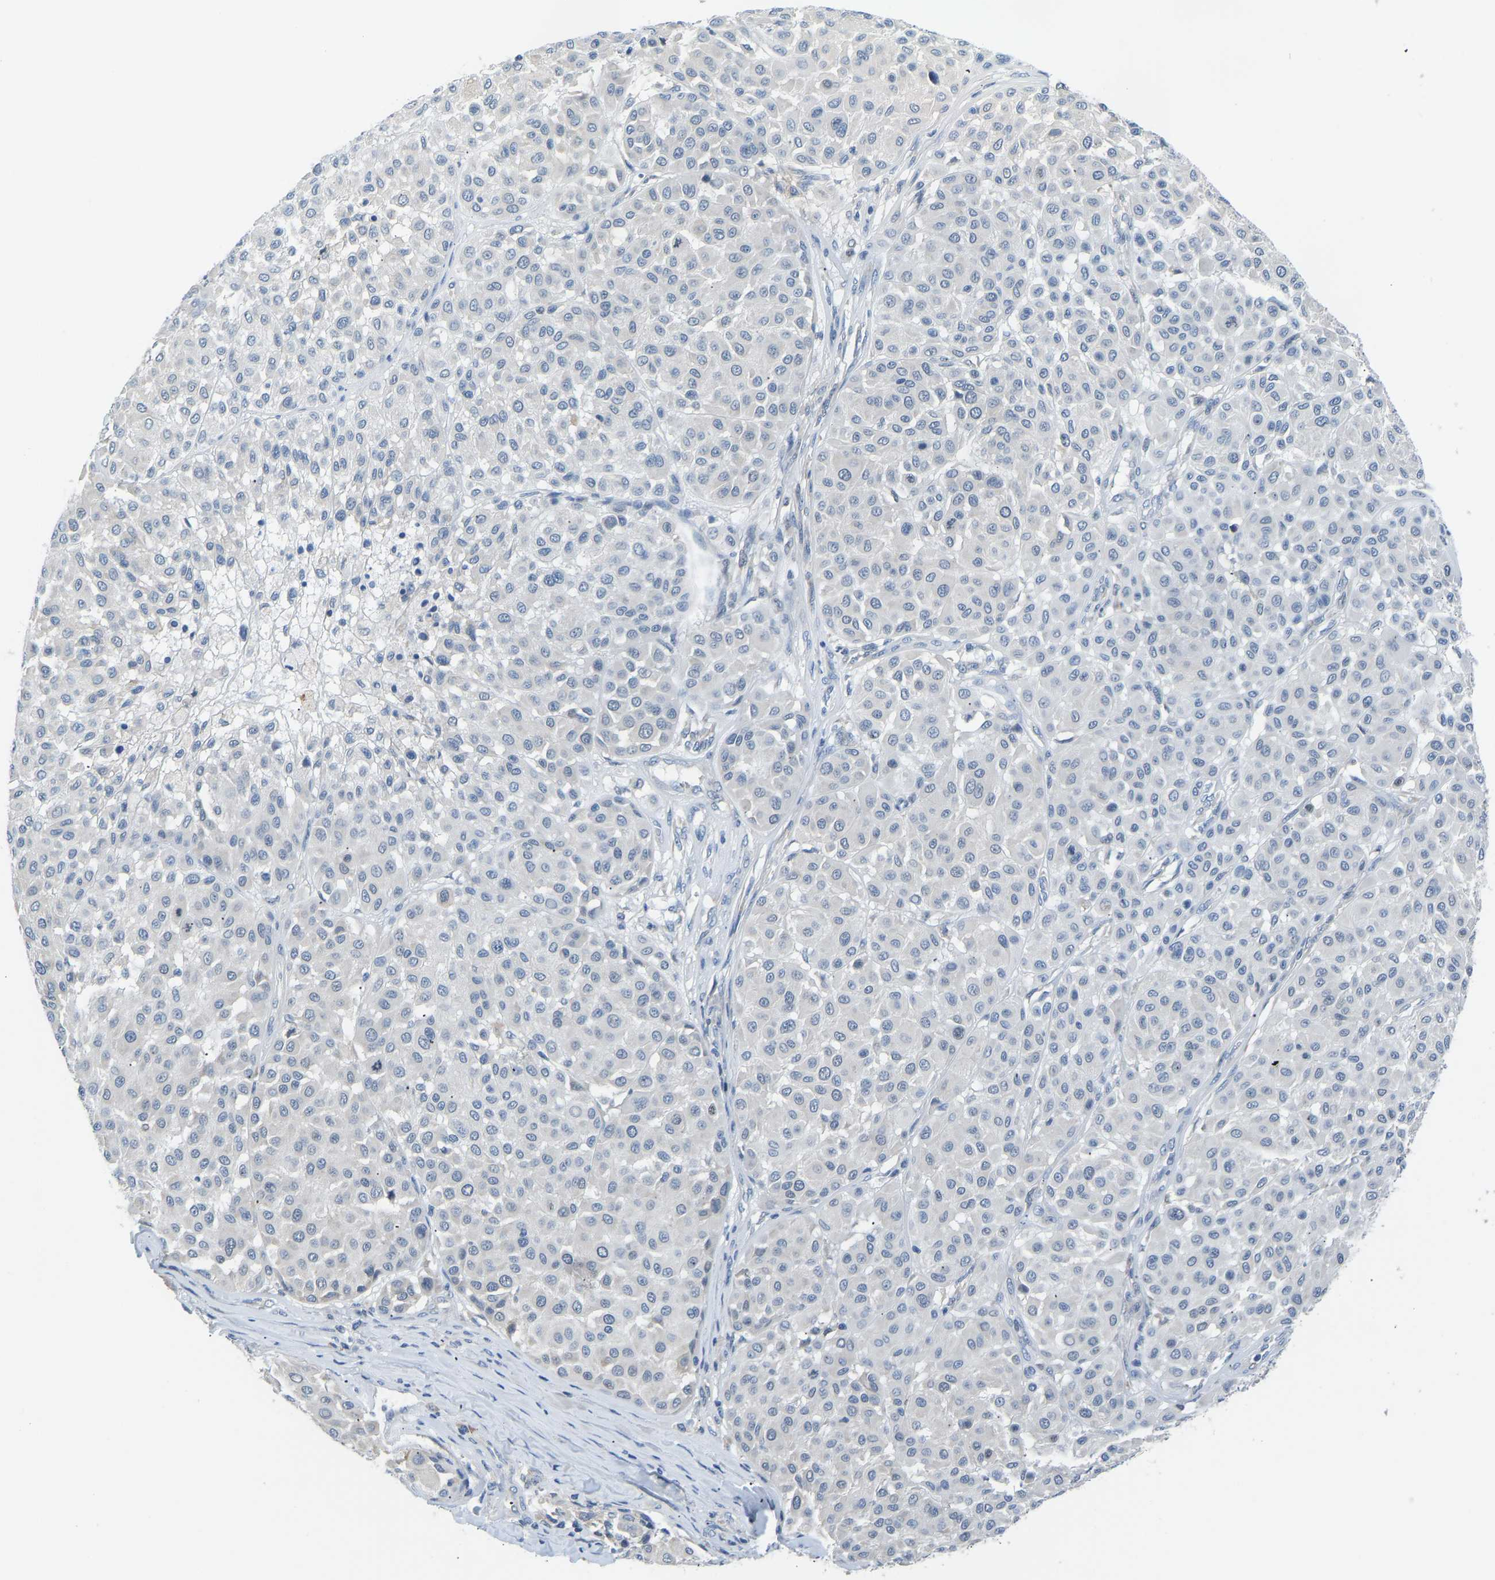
{"staining": {"intensity": "negative", "quantity": "none", "location": "none"}, "tissue": "melanoma", "cell_type": "Tumor cells", "image_type": "cancer", "snomed": [{"axis": "morphology", "description": "Malignant melanoma, Metastatic site"}, {"axis": "topography", "description": "Soft tissue"}], "caption": "This is a photomicrograph of IHC staining of melanoma, which shows no expression in tumor cells. (Stains: DAB immunohistochemistry with hematoxylin counter stain, Microscopy: brightfield microscopy at high magnification).", "gene": "VRK1", "patient": {"sex": "male", "age": 41}}